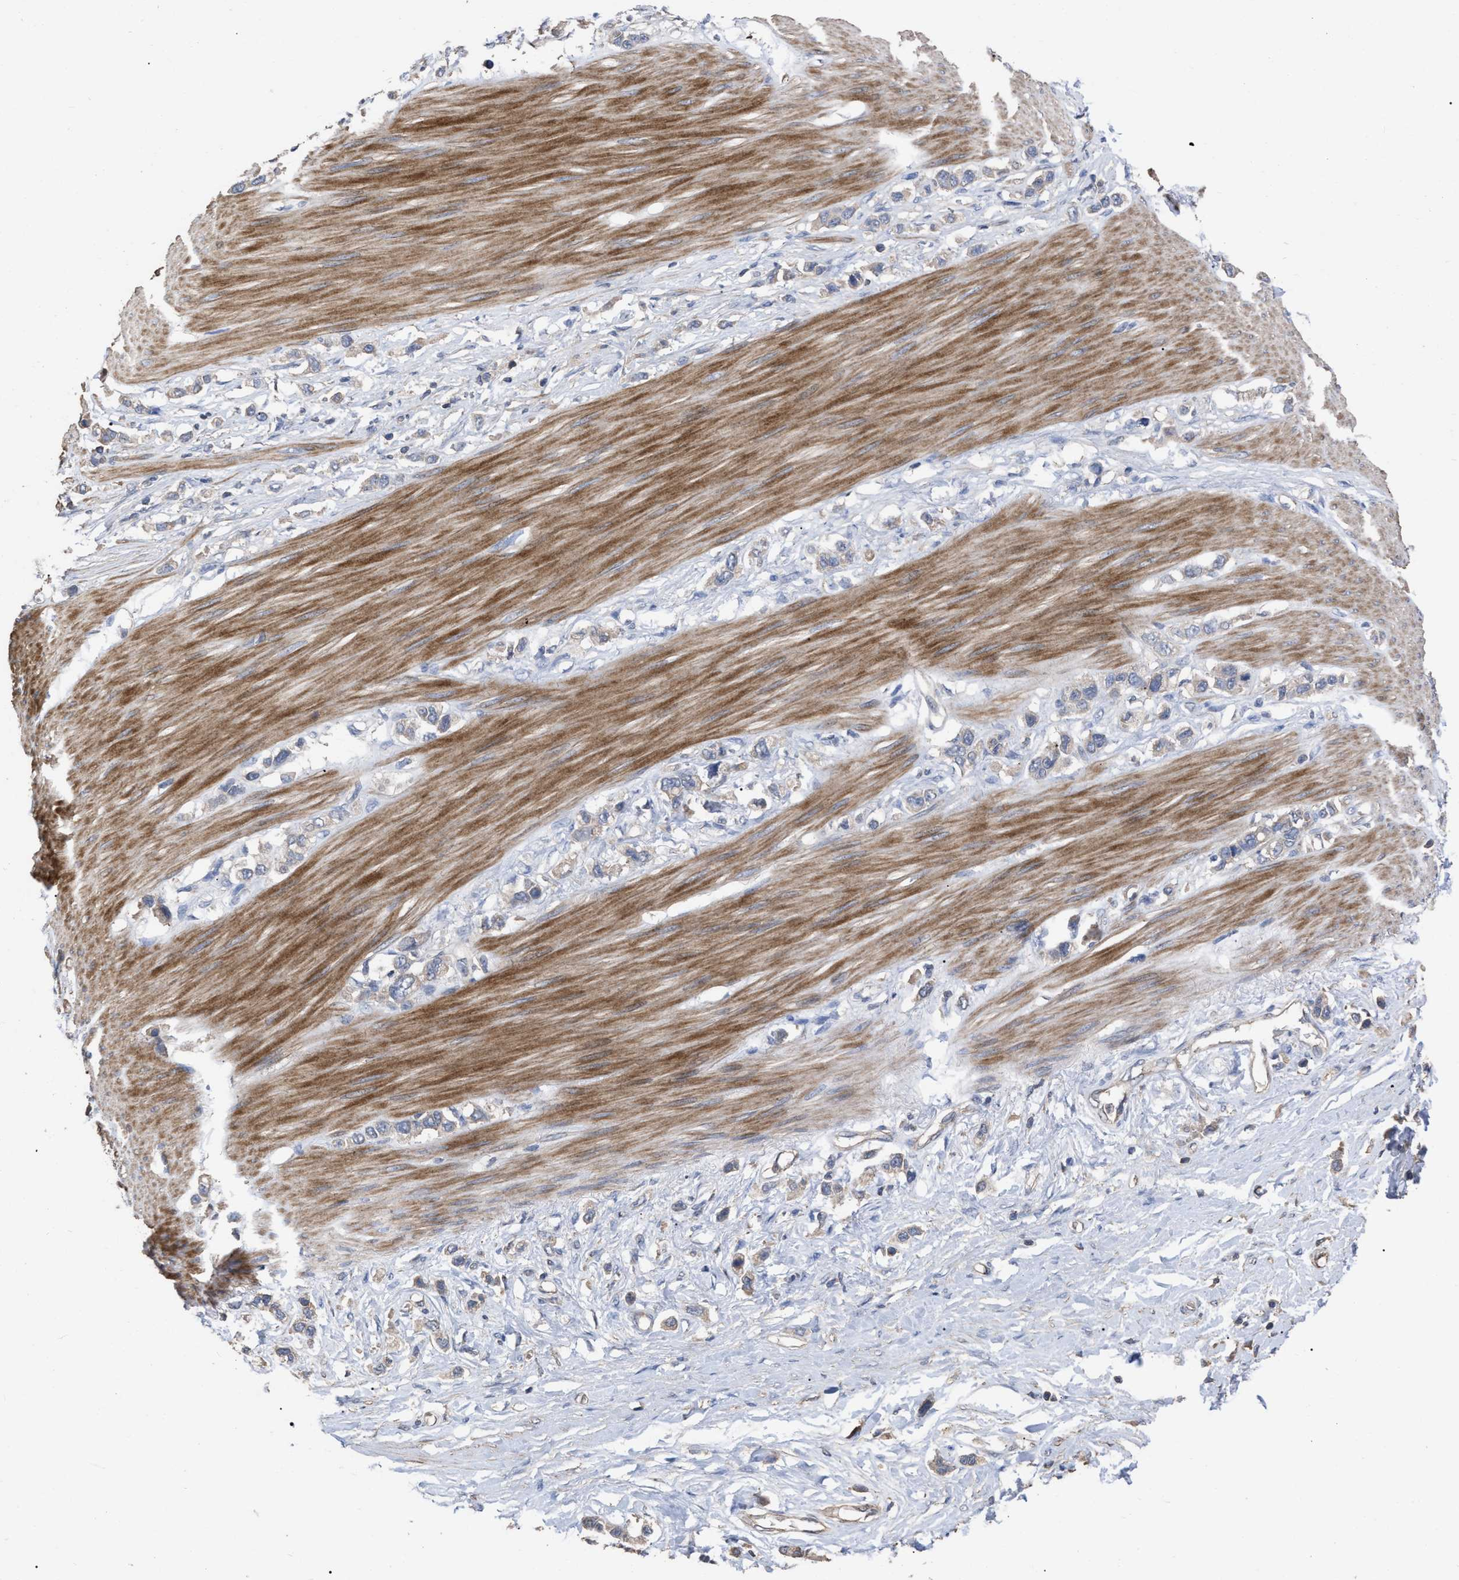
{"staining": {"intensity": "weak", "quantity": "25%-75%", "location": "cytoplasmic/membranous"}, "tissue": "stomach cancer", "cell_type": "Tumor cells", "image_type": "cancer", "snomed": [{"axis": "morphology", "description": "Adenocarcinoma, NOS"}, {"axis": "topography", "description": "Stomach"}], "caption": "DAB immunohistochemical staining of adenocarcinoma (stomach) demonstrates weak cytoplasmic/membranous protein staining in about 25%-75% of tumor cells. (DAB (3,3'-diaminobenzidine) IHC, brown staining for protein, blue staining for nuclei).", "gene": "BTN2A1", "patient": {"sex": "female", "age": 65}}